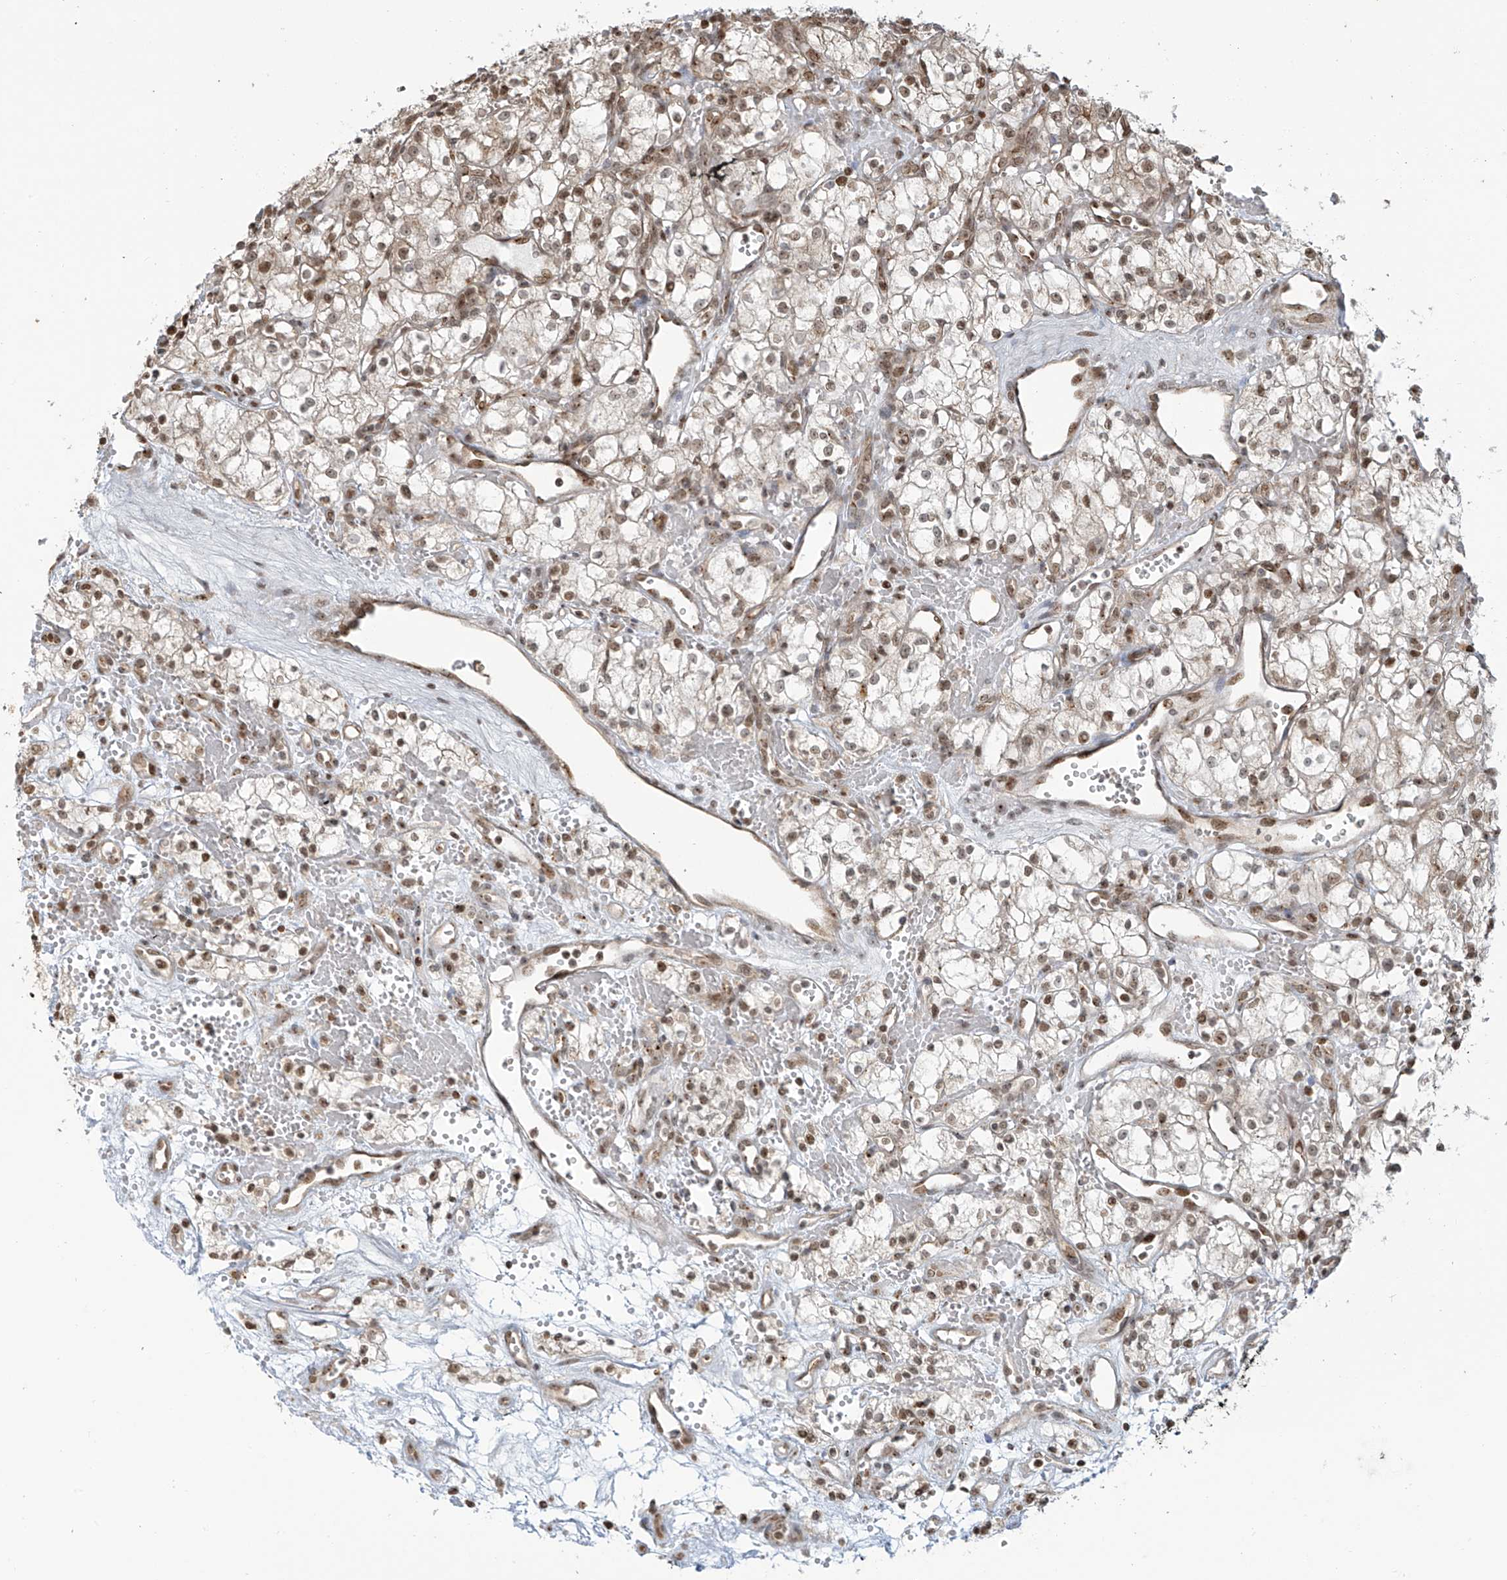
{"staining": {"intensity": "weak", "quantity": "25%-75%", "location": "nuclear"}, "tissue": "renal cancer", "cell_type": "Tumor cells", "image_type": "cancer", "snomed": [{"axis": "morphology", "description": "Adenocarcinoma, NOS"}, {"axis": "topography", "description": "Kidney"}], "caption": "High-magnification brightfield microscopy of renal cancer stained with DAB (brown) and counterstained with hematoxylin (blue). tumor cells exhibit weak nuclear staining is seen in approximately25%-75% of cells.", "gene": "VMP1", "patient": {"sex": "male", "age": 59}}